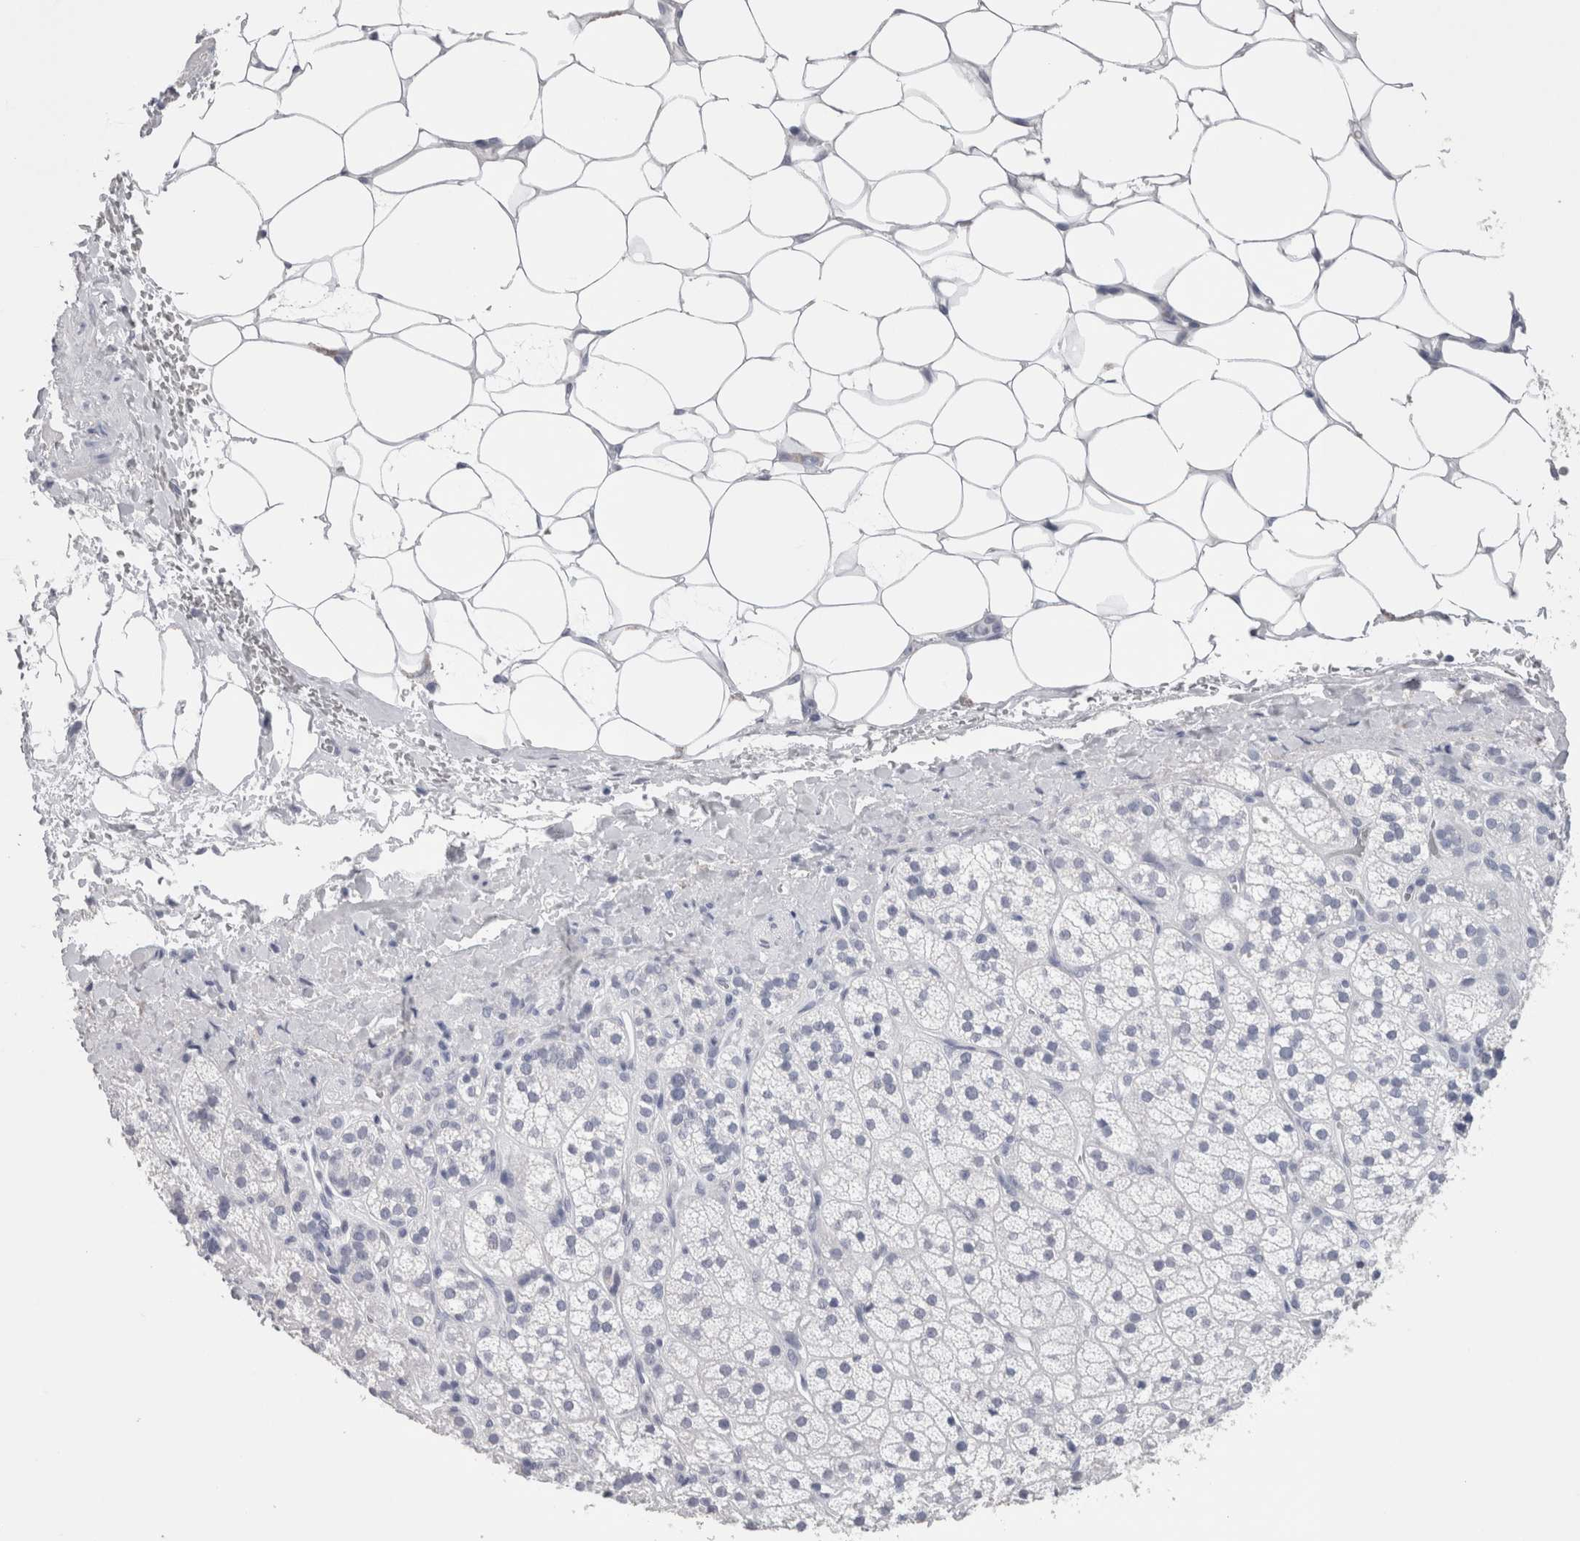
{"staining": {"intensity": "negative", "quantity": "none", "location": "none"}, "tissue": "adrenal gland", "cell_type": "Glandular cells", "image_type": "normal", "snomed": [{"axis": "morphology", "description": "Normal tissue, NOS"}, {"axis": "topography", "description": "Adrenal gland"}], "caption": "High power microscopy image of an immunohistochemistry photomicrograph of benign adrenal gland, revealing no significant expression in glandular cells.", "gene": "CA8", "patient": {"sex": "male", "age": 56}}